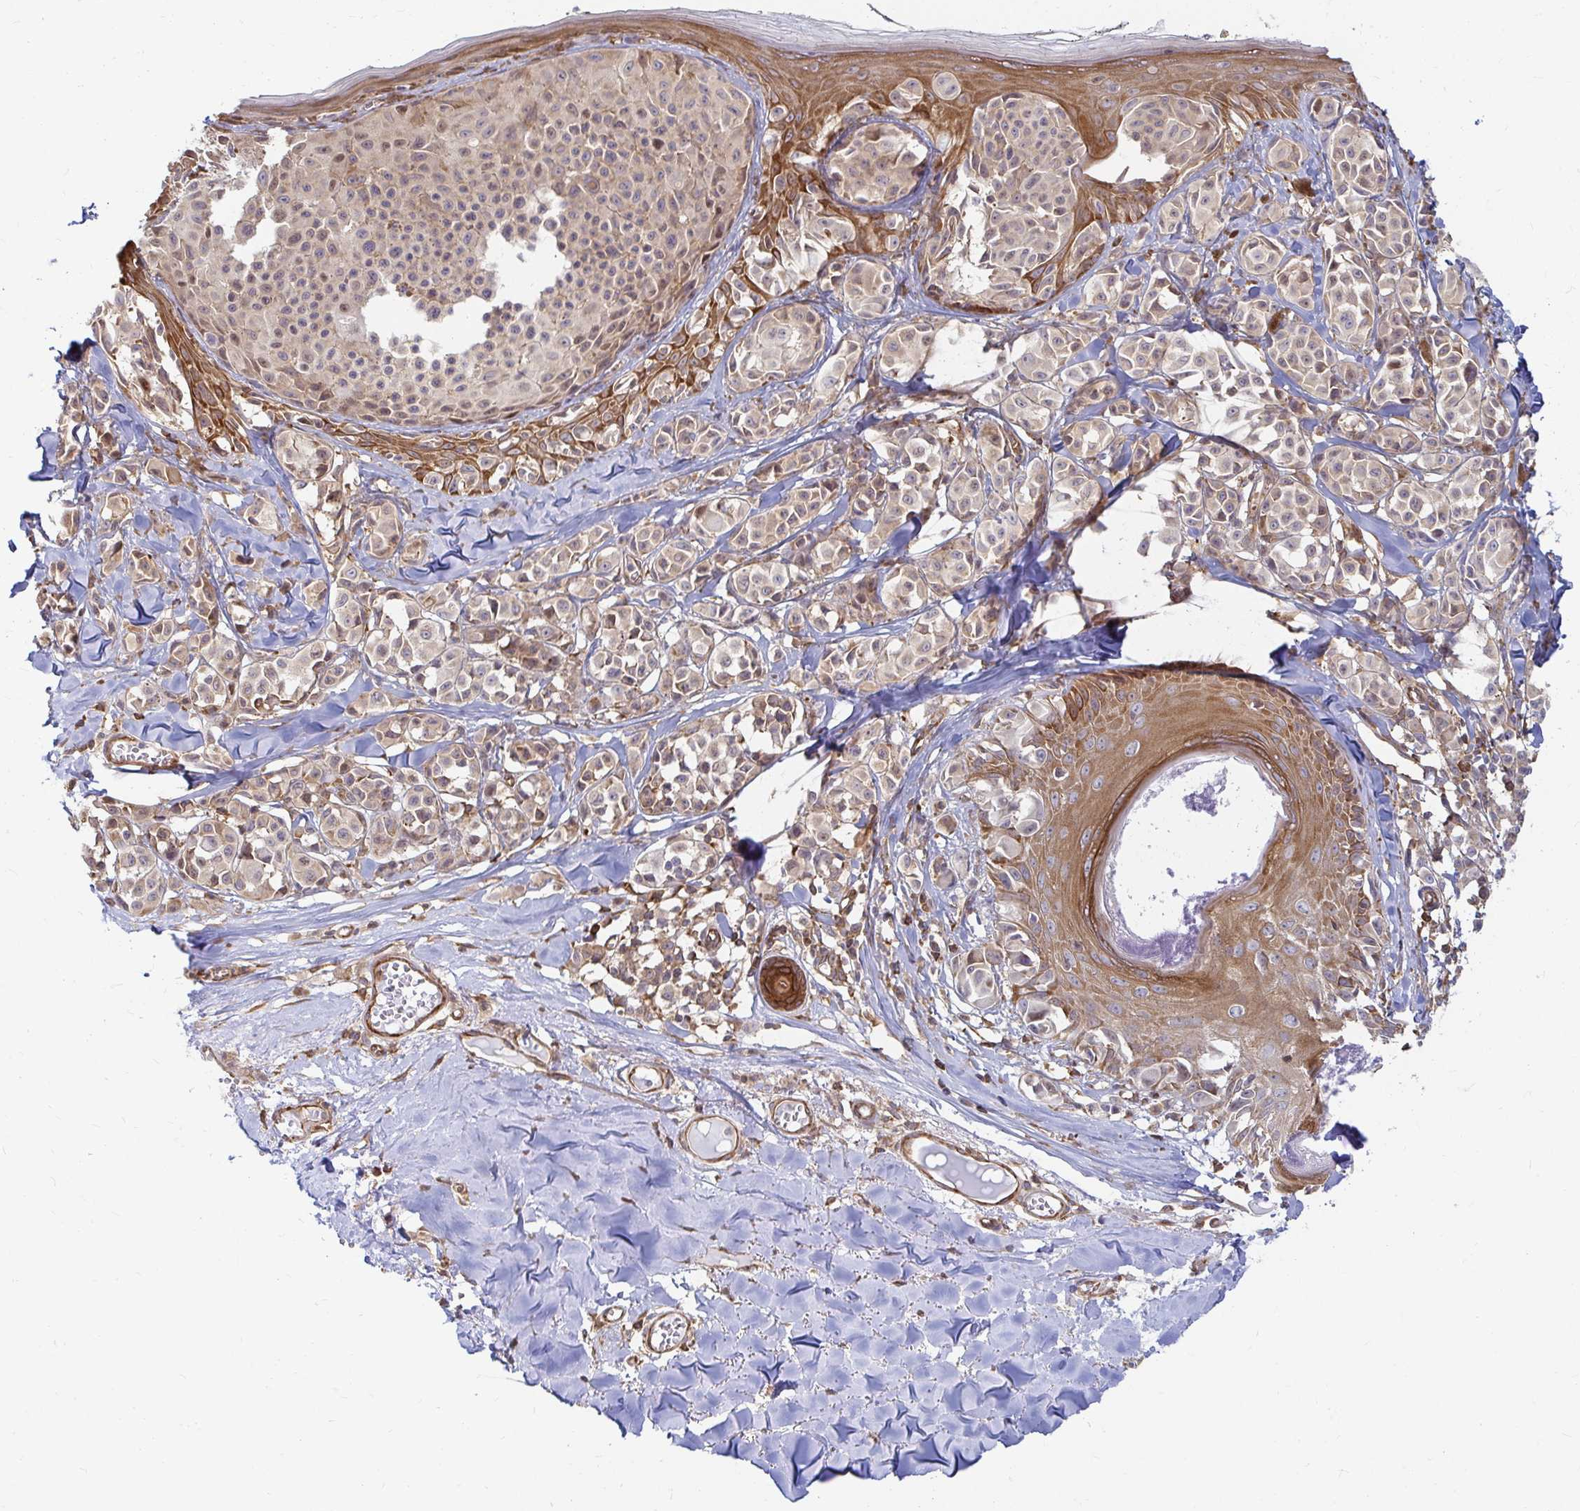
{"staining": {"intensity": "weak", "quantity": "<25%", "location": "cytoplasmic/membranous"}, "tissue": "melanoma", "cell_type": "Tumor cells", "image_type": "cancer", "snomed": [{"axis": "morphology", "description": "Malignant melanoma, NOS"}, {"axis": "topography", "description": "Skin"}], "caption": "The photomicrograph demonstrates no staining of tumor cells in melanoma.", "gene": "CAST", "patient": {"sex": "female", "age": 43}}